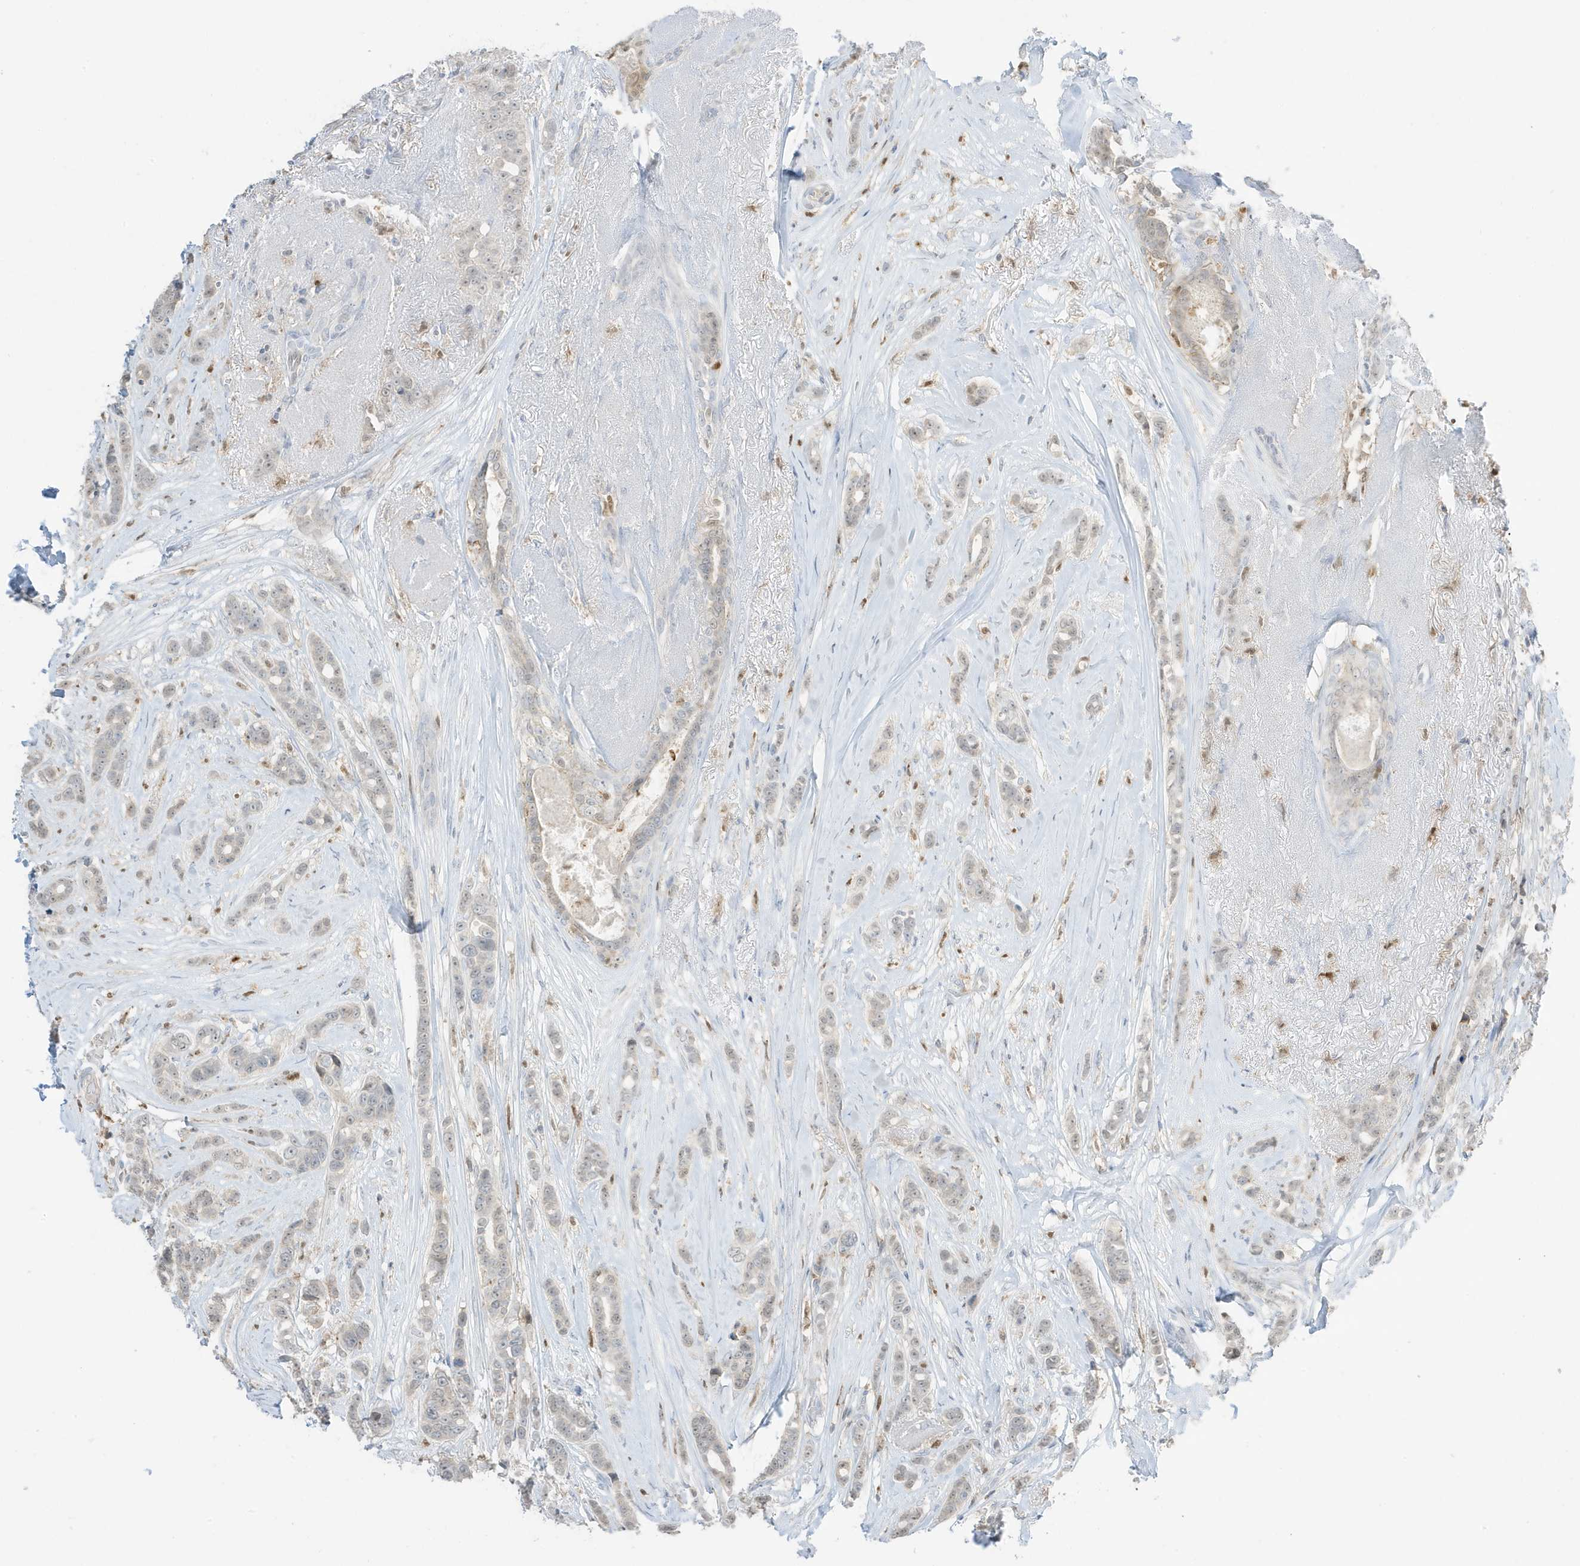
{"staining": {"intensity": "weak", "quantity": "<25%", "location": "nuclear"}, "tissue": "breast cancer", "cell_type": "Tumor cells", "image_type": "cancer", "snomed": [{"axis": "morphology", "description": "Lobular carcinoma"}, {"axis": "topography", "description": "Breast"}], "caption": "DAB immunohistochemical staining of breast lobular carcinoma displays no significant positivity in tumor cells.", "gene": "GCA", "patient": {"sex": "female", "age": 51}}